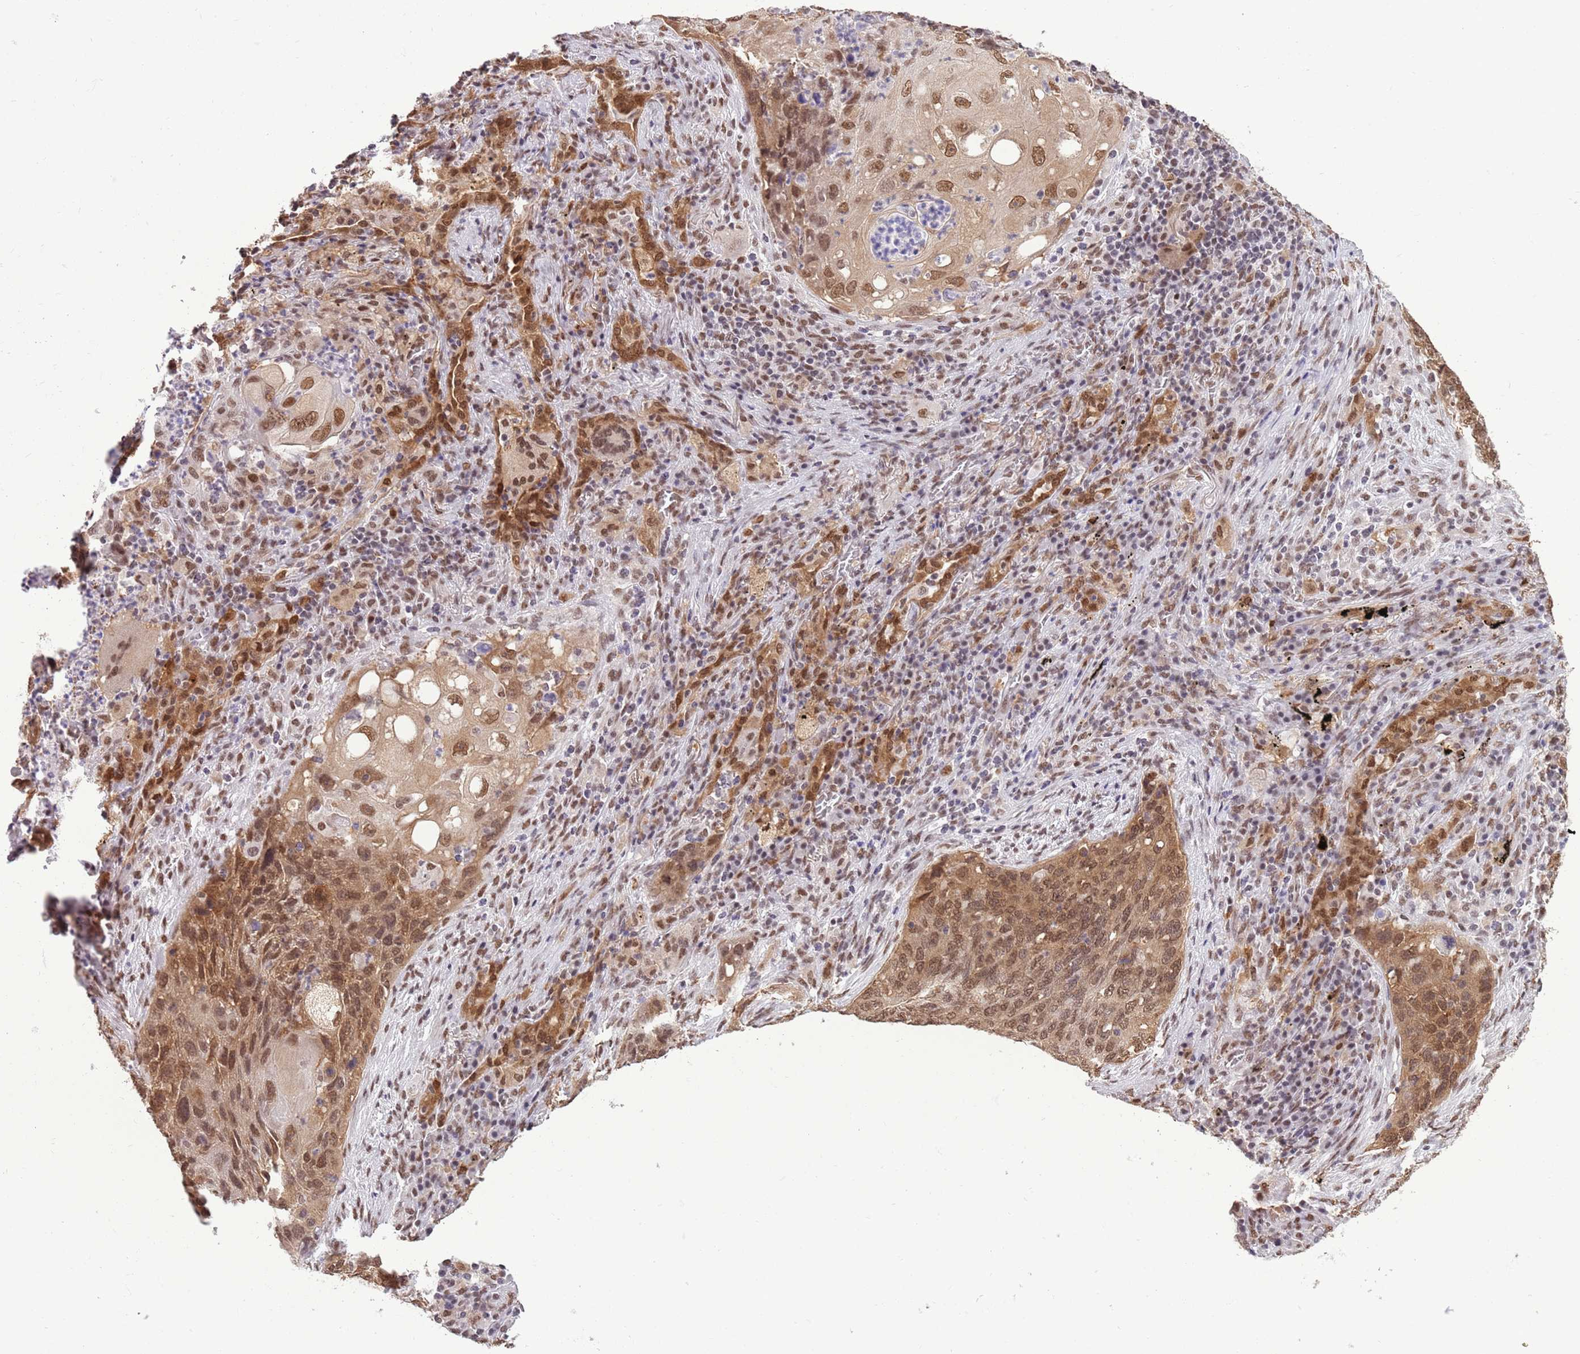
{"staining": {"intensity": "moderate", "quantity": ">75%", "location": "cytoplasmic/membranous,nuclear"}, "tissue": "lung cancer", "cell_type": "Tumor cells", "image_type": "cancer", "snomed": [{"axis": "morphology", "description": "Squamous cell carcinoma, NOS"}, {"axis": "topography", "description": "Lung"}], "caption": "This image displays lung cancer (squamous cell carcinoma) stained with immunohistochemistry (IHC) to label a protein in brown. The cytoplasmic/membranous and nuclear of tumor cells show moderate positivity for the protein. Nuclei are counter-stained blue.", "gene": "TRIM32", "patient": {"sex": "female", "age": 63}}